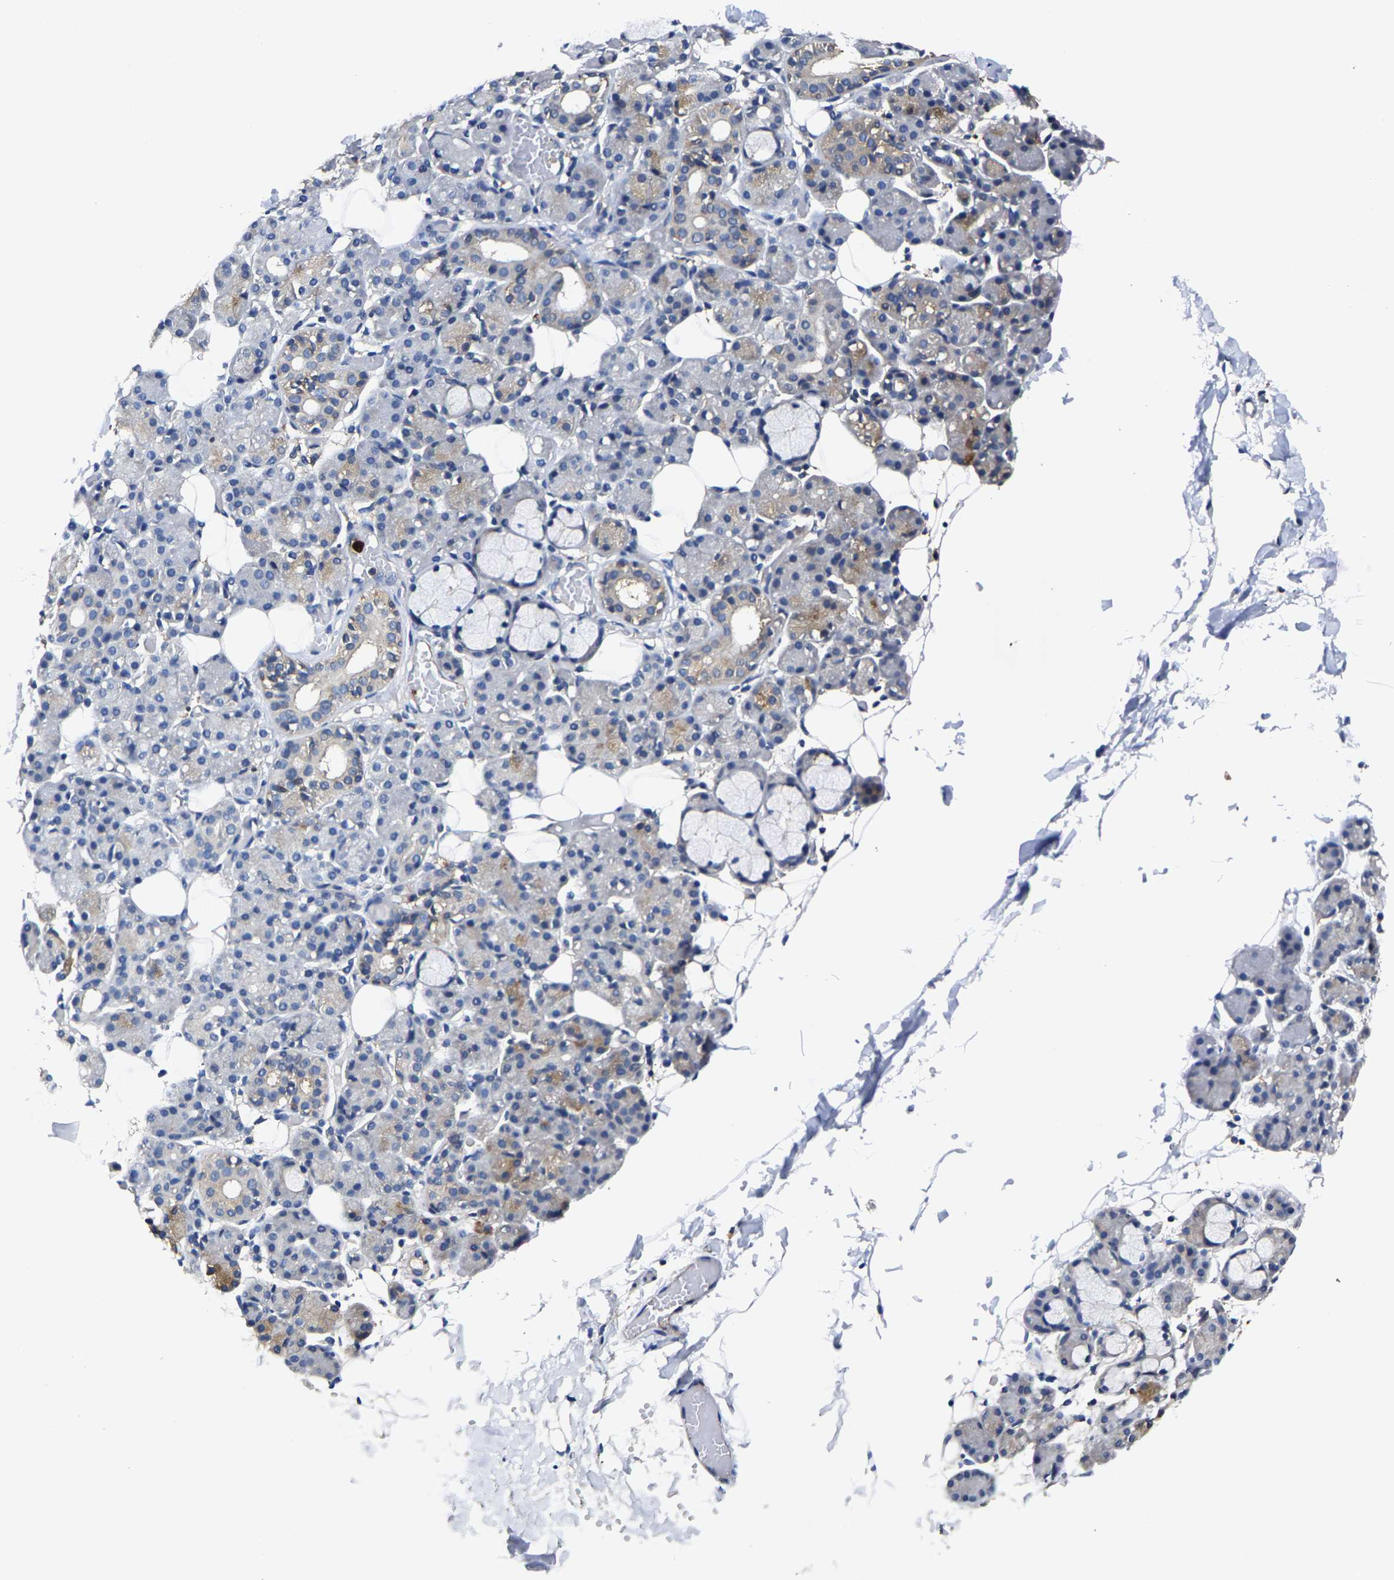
{"staining": {"intensity": "weak", "quantity": "25%-75%", "location": "cytoplasmic/membranous"}, "tissue": "salivary gland", "cell_type": "Glandular cells", "image_type": "normal", "snomed": [{"axis": "morphology", "description": "Normal tissue, NOS"}, {"axis": "topography", "description": "Salivary gland"}], "caption": "Immunohistochemical staining of unremarkable human salivary gland shows low levels of weak cytoplasmic/membranous positivity in about 25%-75% of glandular cells.", "gene": "TRAF6", "patient": {"sex": "male", "age": 63}}